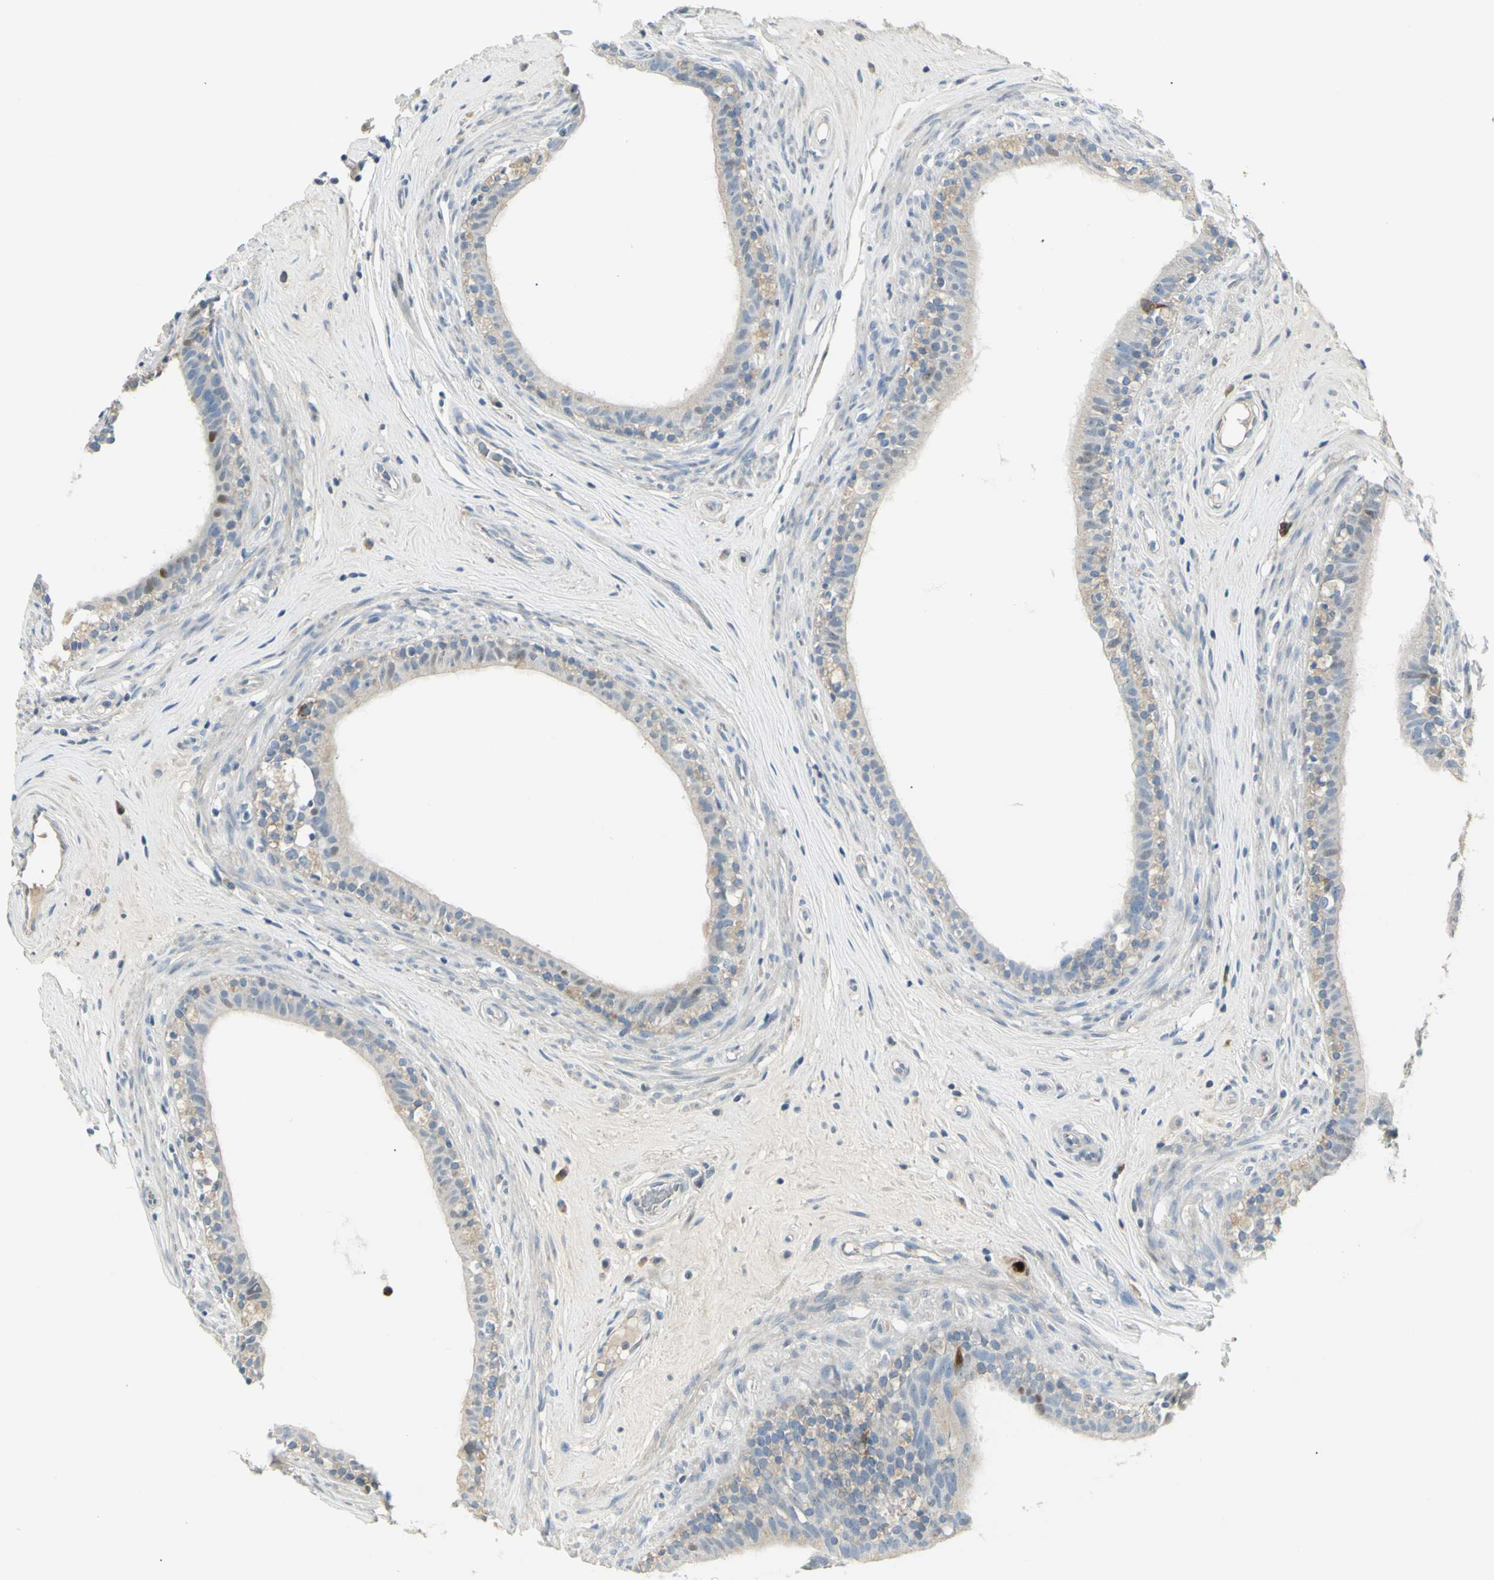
{"staining": {"intensity": "moderate", "quantity": "<25%", "location": "cytoplasmic/membranous"}, "tissue": "epididymis", "cell_type": "Glandular cells", "image_type": "normal", "snomed": [{"axis": "morphology", "description": "Normal tissue, NOS"}, {"axis": "morphology", "description": "Inflammation, NOS"}, {"axis": "topography", "description": "Epididymis"}], "caption": "Immunohistochemical staining of unremarkable epididymis demonstrates <25% levels of moderate cytoplasmic/membranous protein expression in approximately <25% of glandular cells.", "gene": "CCNB2", "patient": {"sex": "male", "age": 84}}